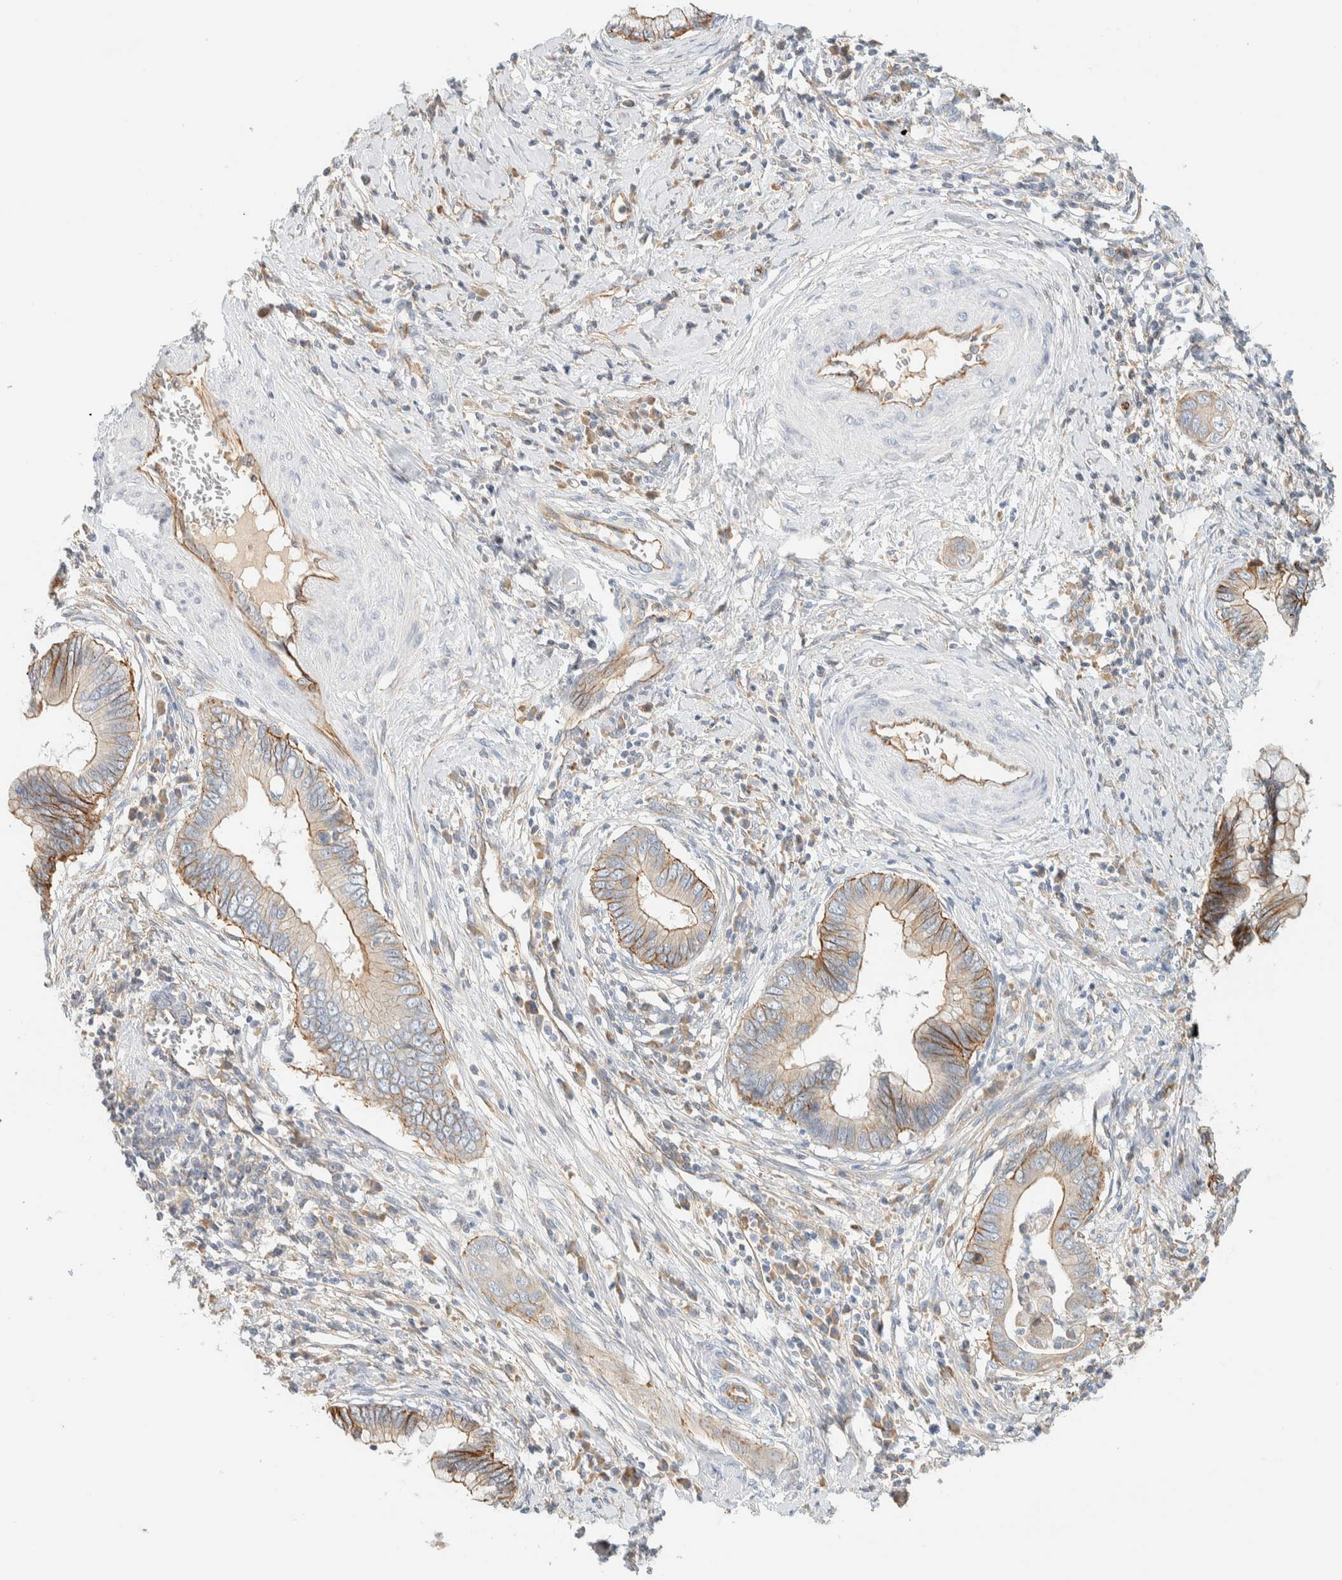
{"staining": {"intensity": "moderate", "quantity": ">75%", "location": "cytoplasmic/membranous"}, "tissue": "cervical cancer", "cell_type": "Tumor cells", "image_type": "cancer", "snomed": [{"axis": "morphology", "description": "Adenocarcinoma, NOS"}, {"axis": "topography", "description": "Cervix"}], "caption": "A micrograph showing moderate cytoplasmic/membranous expression in about >75% of tumor cells in adenocarcinoma (cervical), as visualized by brown immunohistochemical staining.", "gene": "LIMA1", "patient": {"sex": "female", "age": 44}}